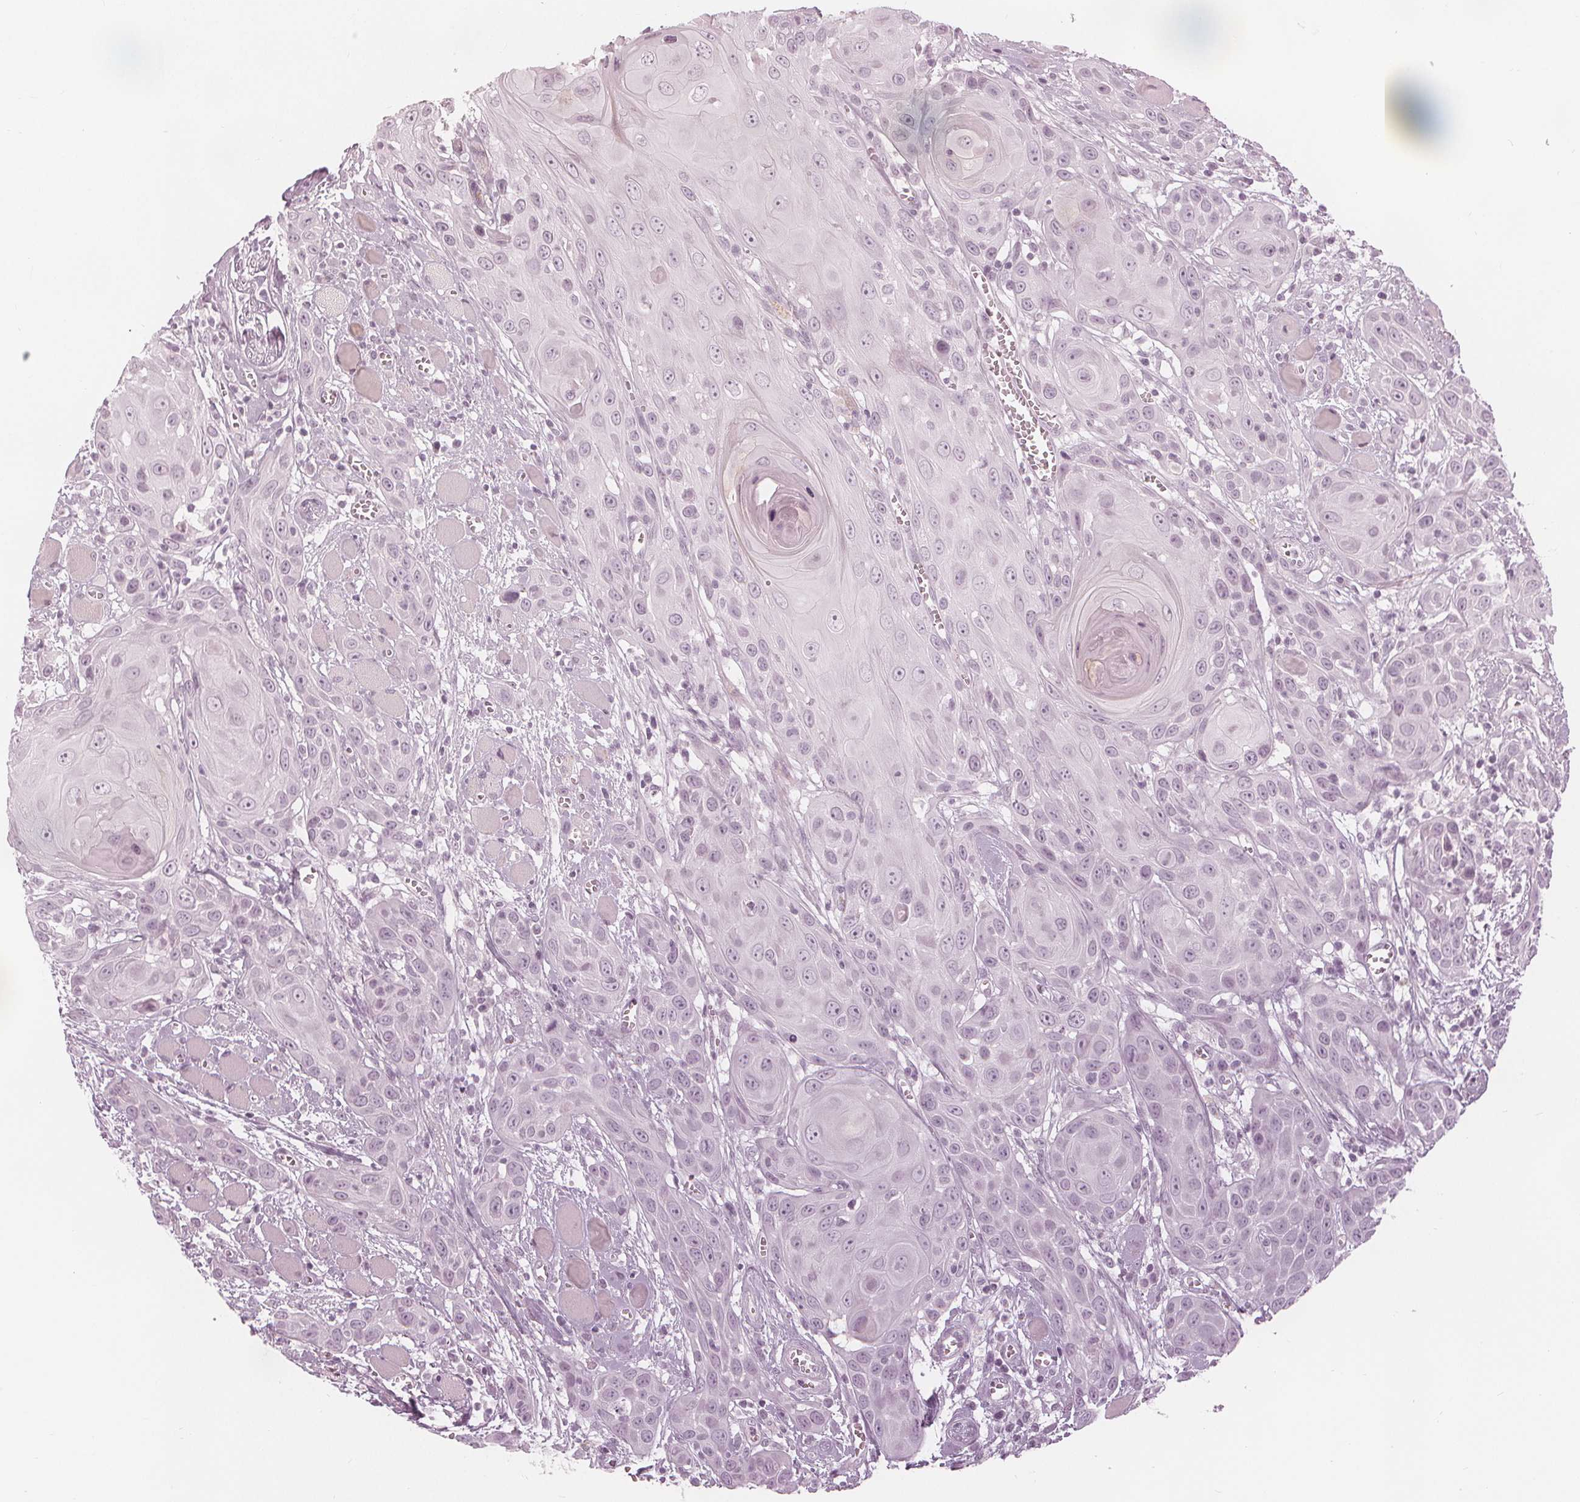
{"staining": {"intensity": "negative", "quantity": "none", "location": "none"}, "tissue": "head and neck cancer", "cell_type": "Tumor cells", "image_type": "cancer", "snomed": [{"axis": "morphology", "description": "Squamous cell carcinoma, NOS"}, {"axis": "topography", "description": "Head-Neck"}], "caption": "IHC of human squamous cell carcinoma (head and neck) shows no positivity in tumor cells.", "gene": "PAEP", "patient": {"sex": "female", "age": 80}}